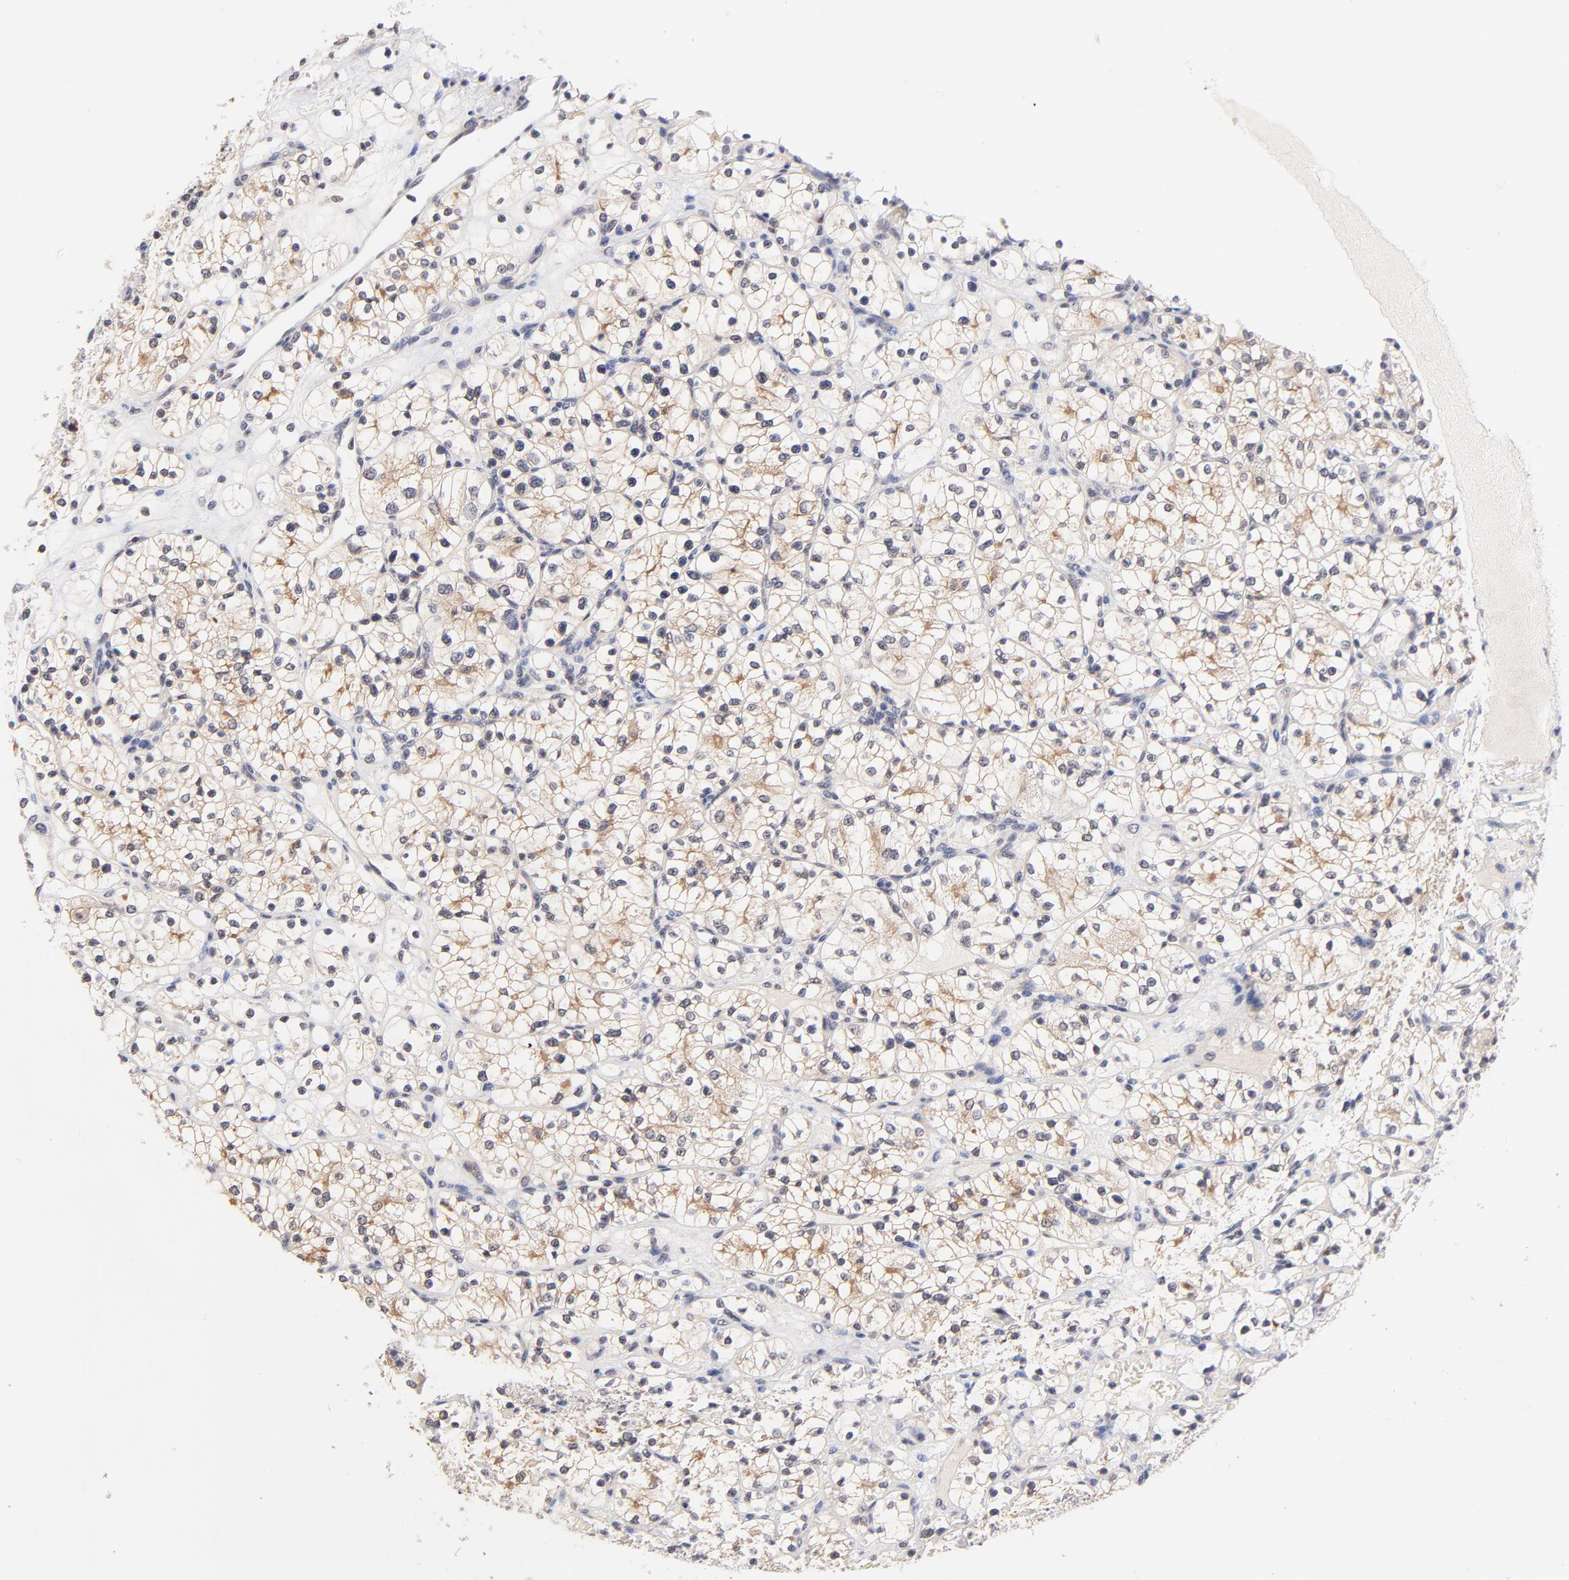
{"staining": {"intensity": "moderate", "quantity": ">75%", "location": "cytoplasmic/membranous"}, "tissue": "renal cancer", "cell_type": "Tumor cells", "image_type": "cancer", "snomed": [{"axis": "morphology", "description": "Adenocarcinoma, NOS"}, {"axis": "topography", "description": "Kidney"}], "caption": "IHC photomicrograph of neoplastic tissue: human renal adenocarcinoma stained using immunohistochemistry (IHC) reveals medium levels of moderate protein expression localized specifically in the cytoplasmic/membranous of tumor cells, appearing as a cytoplasmic/membranous brown color.", "gene": "RIBC2", "patient": {"sex": "female", "age": 60}}